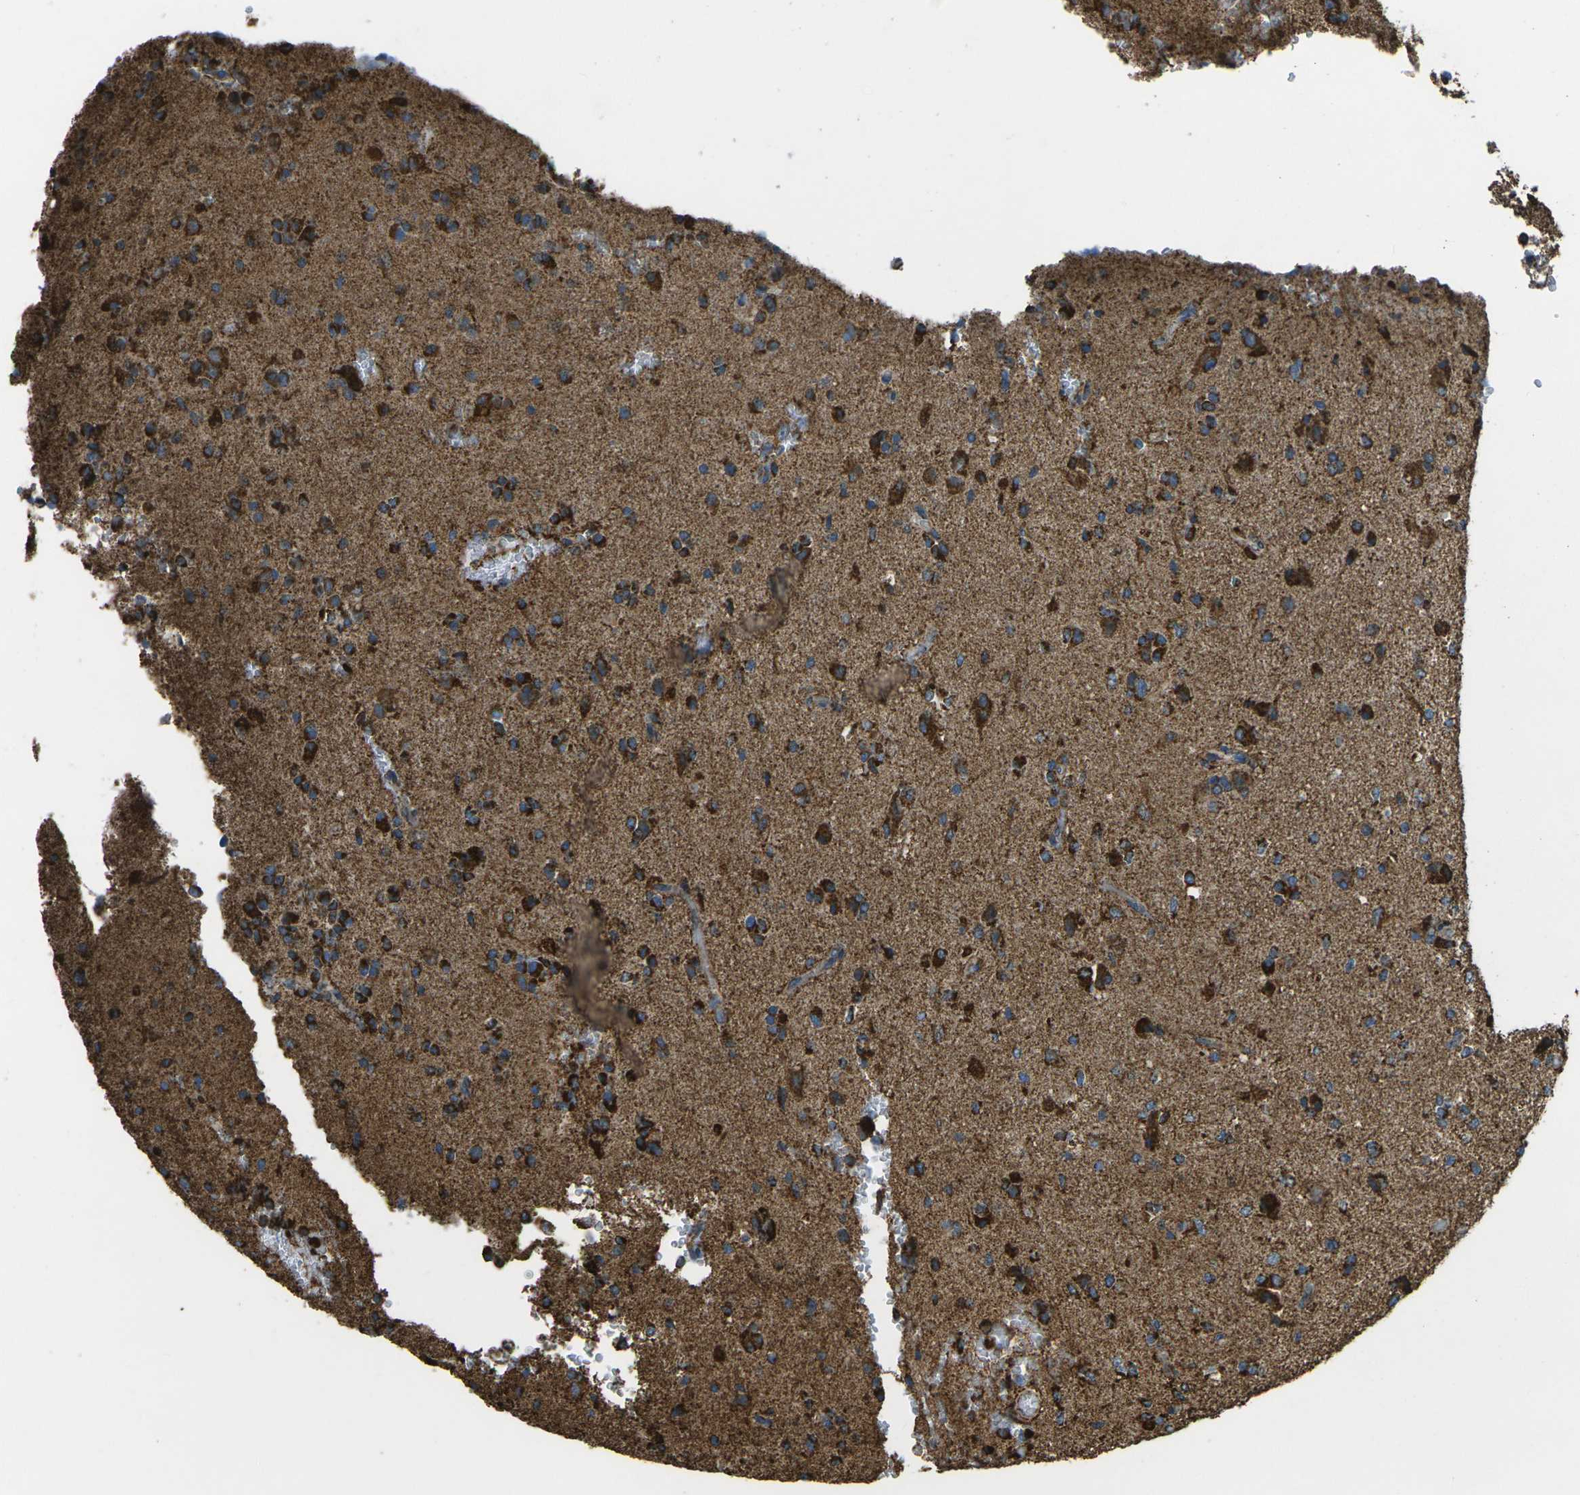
{"staining": {"intensity": "strong", "quantity": ">75%", "location": "cytoplasmic/membranous"}, "tissue": "glioma", "cell_type": "Tumor cells", "image_type": "cancer", "snomed": [{"axis": "morphology", "description": "Glioma, malignant, High grade"}, {"axis": "topography", "description": "Brain"}], "caption": "Malignant high-grade glioma tissue displays strong cytoplasmic/membranous positivity in approximately >75% of tumor cells Nuclei are stained in blue.", "gene": "KLHL5", "patient": {"sex": "male", "age": 47}}